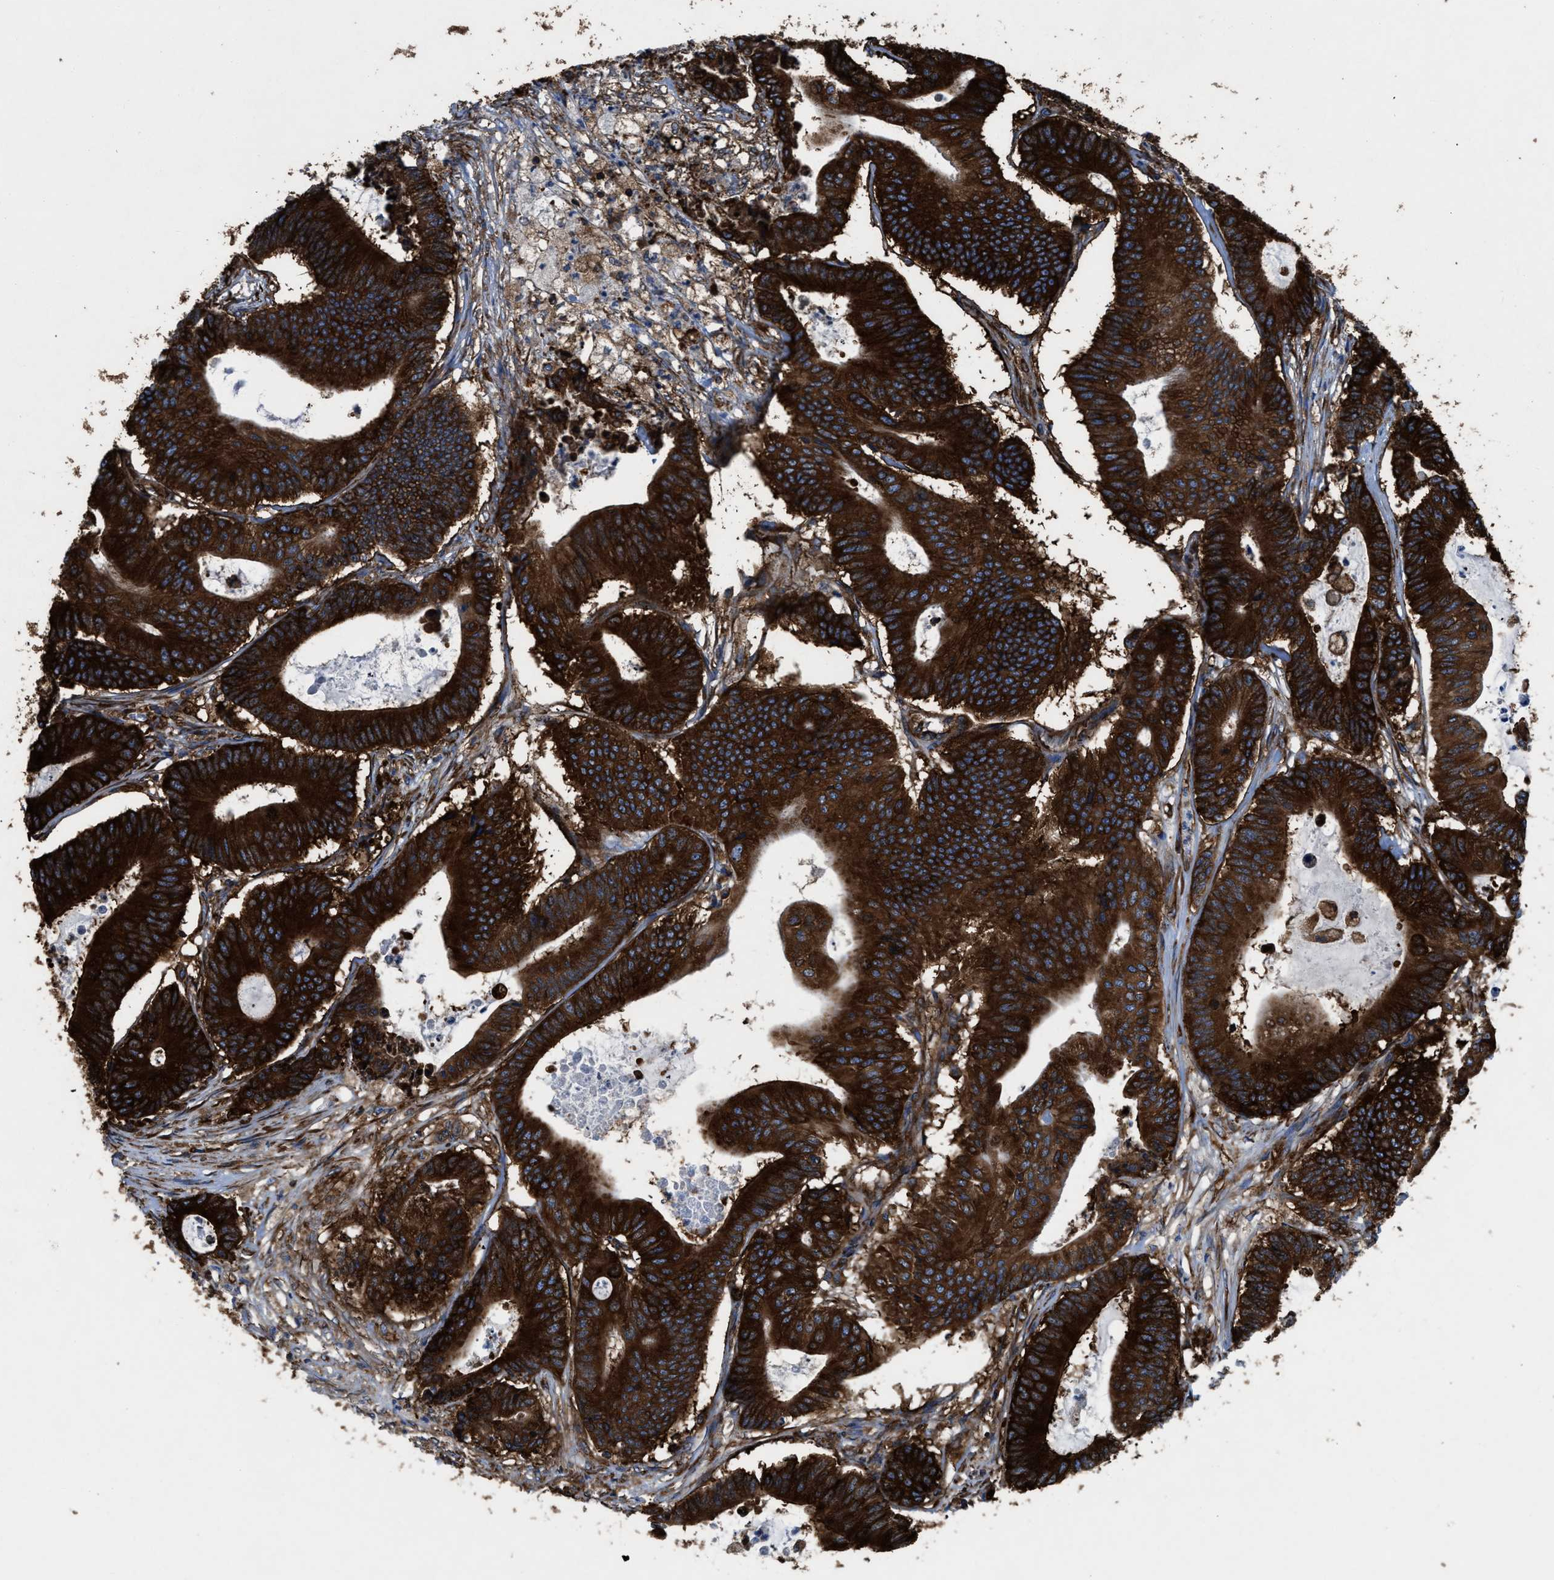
{"staining": {"intensity": "strong", "quantity": ">75%", "location": "cytoplasmic/membranous"}, "tissue": "colorectal cancer", "cell_type": "Tumor cells", "image_type": "cancer", "snomed": [{"axis": "morphology", "description": "Adenocarcinoma, NOS"}, {"axis": "topography", "description": "Colon"}], "caption": "This is an image of IHC staining of colorectal cancer (adenocarcinoma), which shows strong expression in the cytoplasmic/membranous of tumor cells.", "gene": "CAPRIN1", "patient": {"sex": "female", "age": 84}}